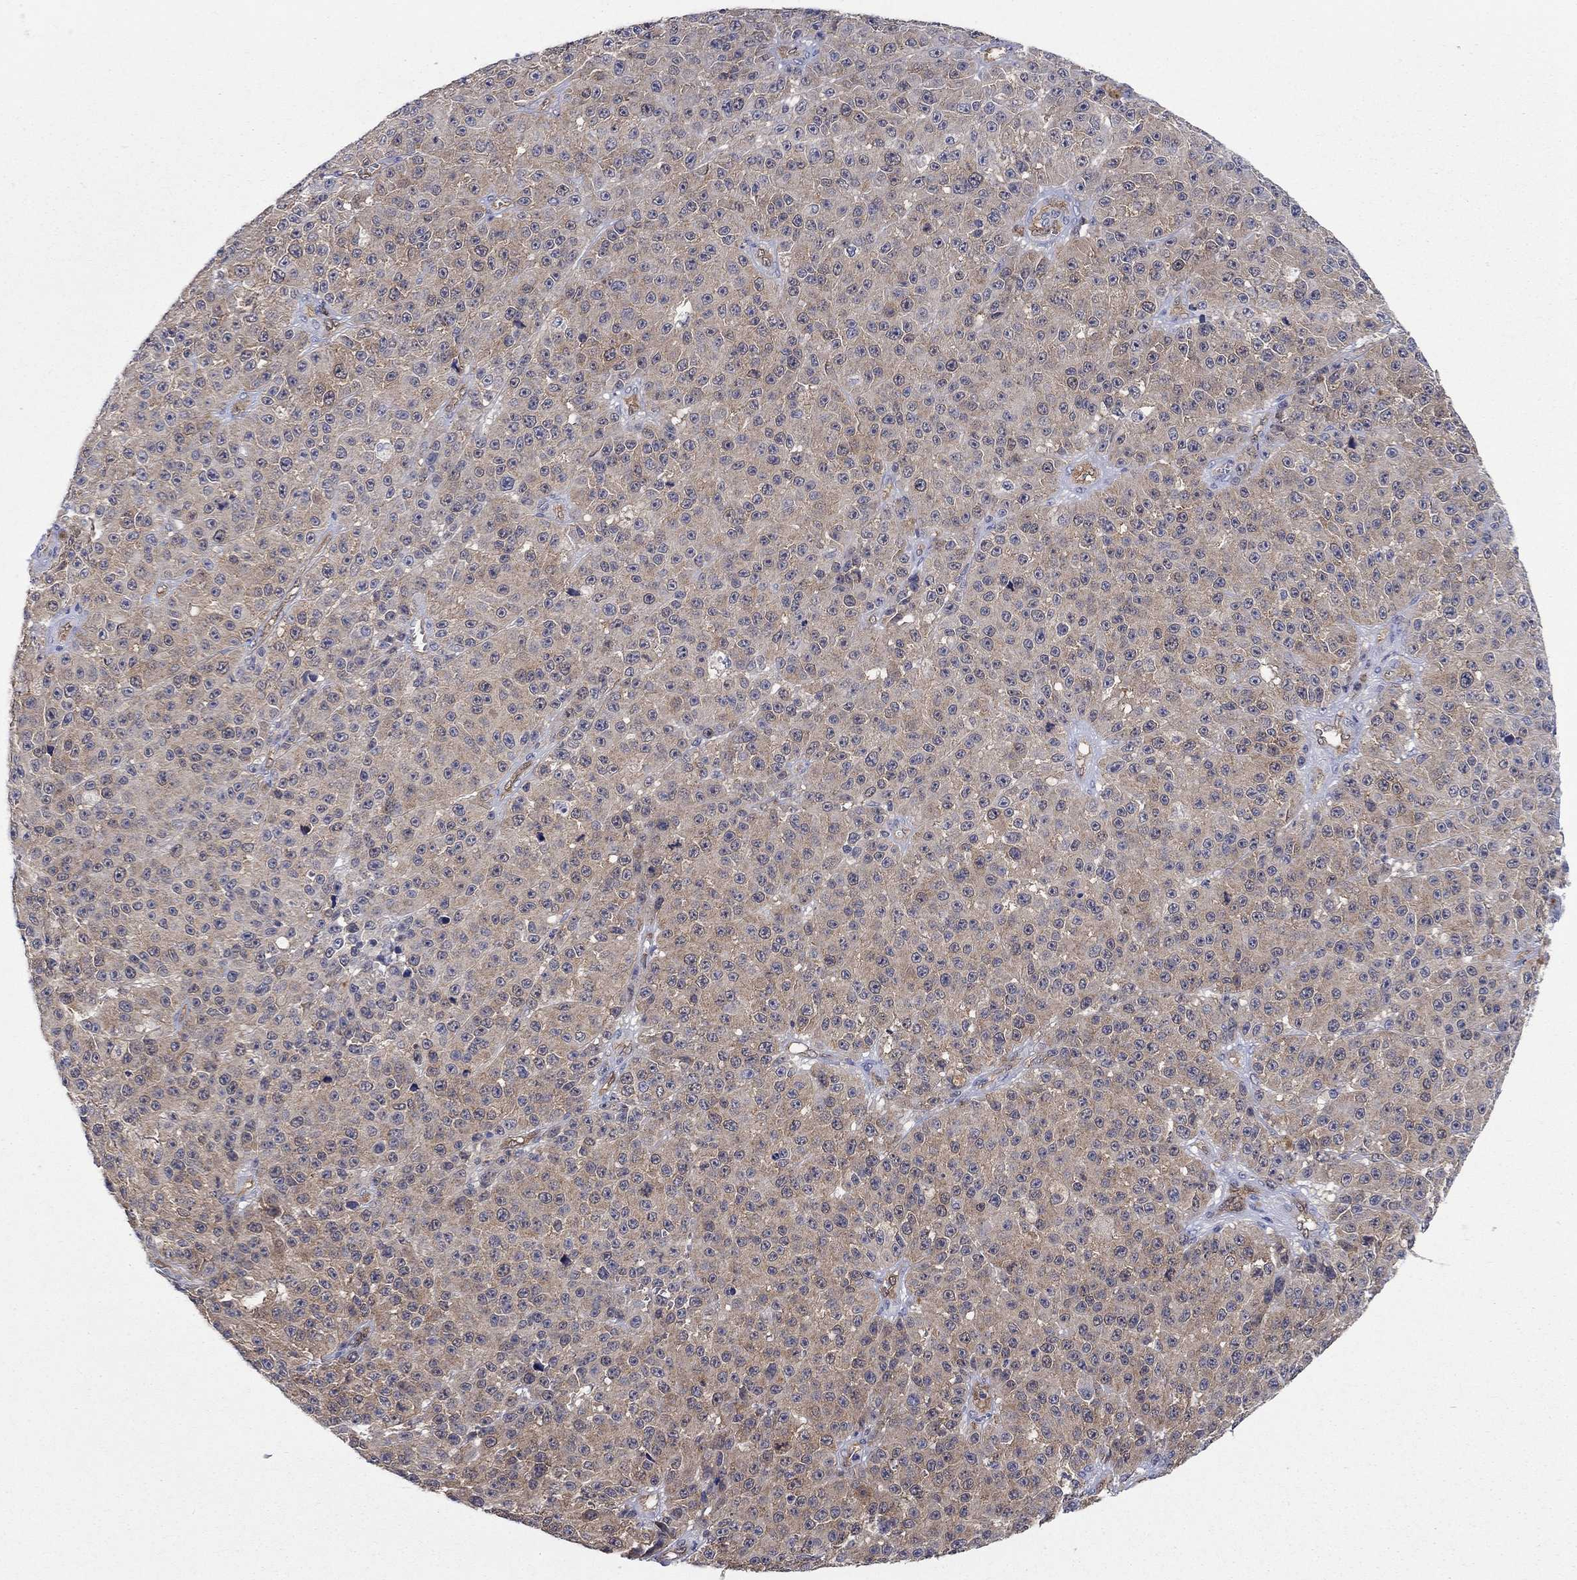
{"staining": {"intensity": "weak", "quantity": ">75%", "location": "cytoplasmic/membranous"}, "tissue": "melanoma", "cell_type": "Tumor cells", "image_type": "cancer", "snomed": [{"axis": "morphology", "description": "Malignant melanoma, NOS"}, {"axis": "topography", "description": "Skin"}], "caption": "Malignant melanoma stained with a protein marker reveals weak staining in tumor cells.", "gene": "AGFG2", "patient": {"sex": "female", "age": 58}}